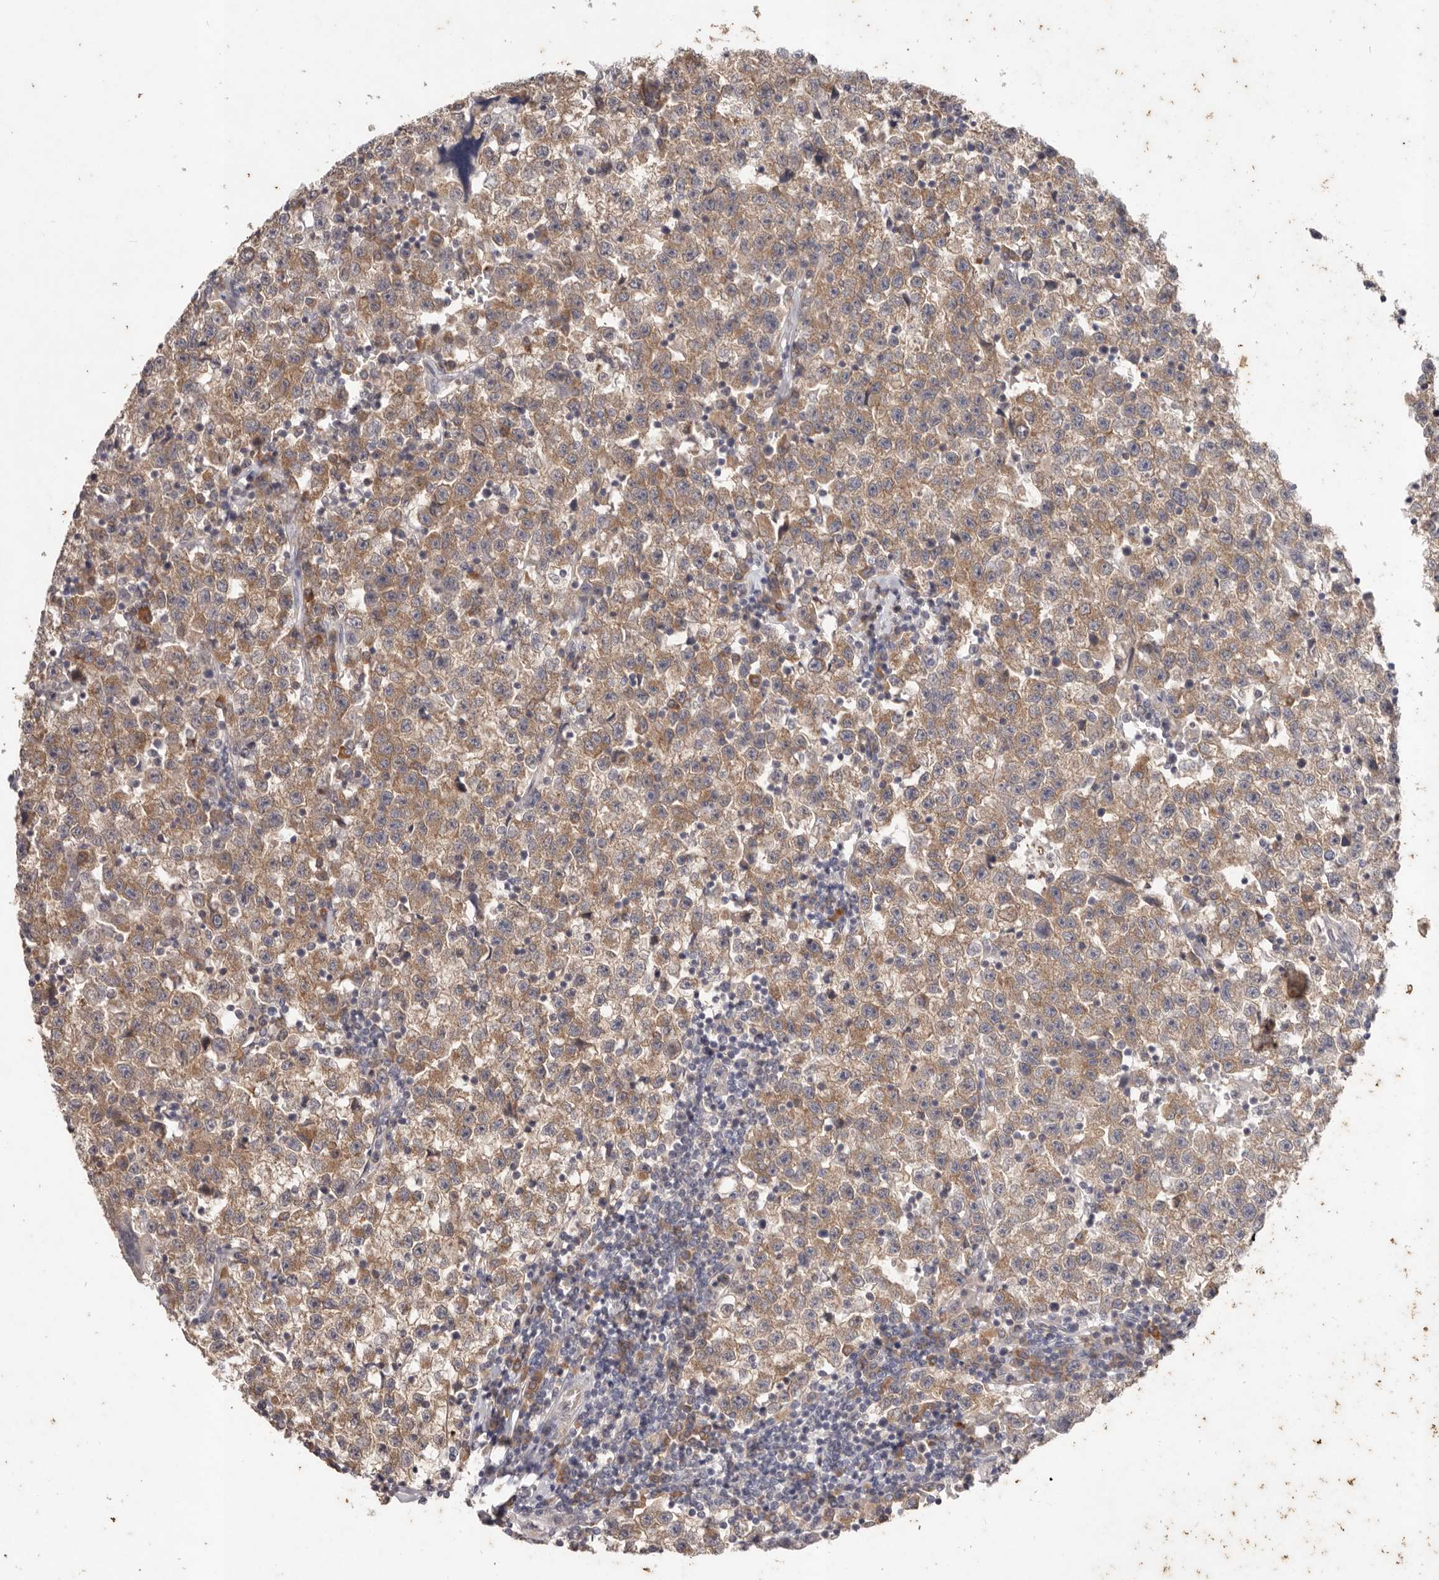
{"staining": {"intensity": "moderate", "quantity": ">75%", "location": "cytoplasmic/membranous"}, "tissue": "testis cancer", "cell_type": "Tumor cells", "image_type": "cancer", "snomed": [{"axis": "morphology", "description": "Seminoma, NOS"}, {"axis": "topography", "description": "Testis"}], "caption": "Immunohistochemical staining of human seminoma (testis) reveals moderate cytoplasmic/membranous protein positivity in approximately >75% of tumor cells. Nuclei are stained in blue.", "gene": "WDR77", "patient": {"sex": "male", "age": 22}}